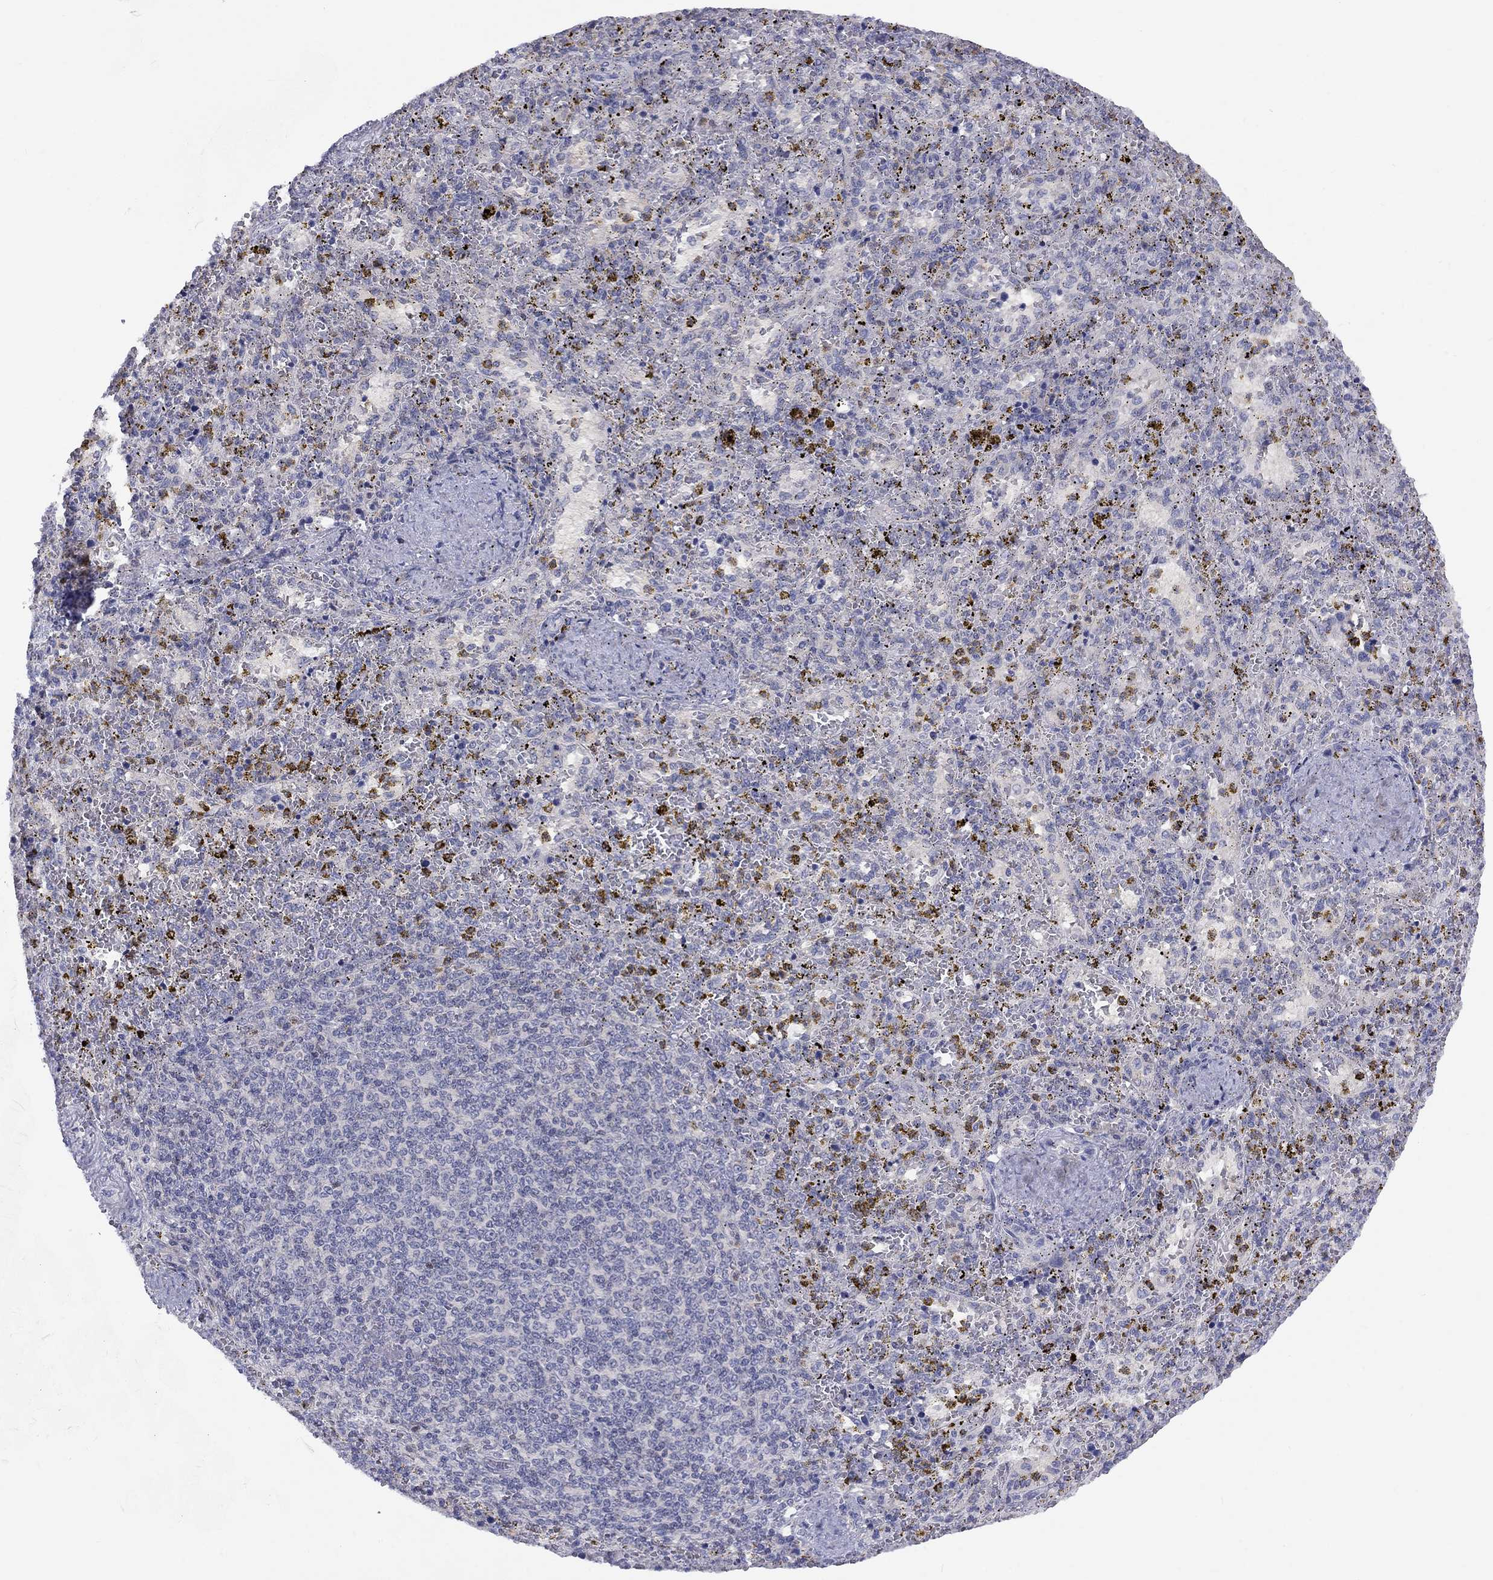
{"staining": {"intensity": "negative", "quantity": "none", "location": "none"}, "tissue": "spleen", "cell_type": "Cells in red pulp", "image_type": "normal", "snomed": [{"axis": "morphology", "description": "Normal tissue, NOS"}, {"axis": "topography", "description": "Spleen"}], "caption": "This is a micrograph of immunohistochemistry staining of benign spleen, which shows no staining in cells in red pulp. The staining is performed using DAB brown chromogen with nuclei counter-stained in using hematoxylin.", "gene": "CACNA1A", "patient": {"sex": "female", "age": 50}}